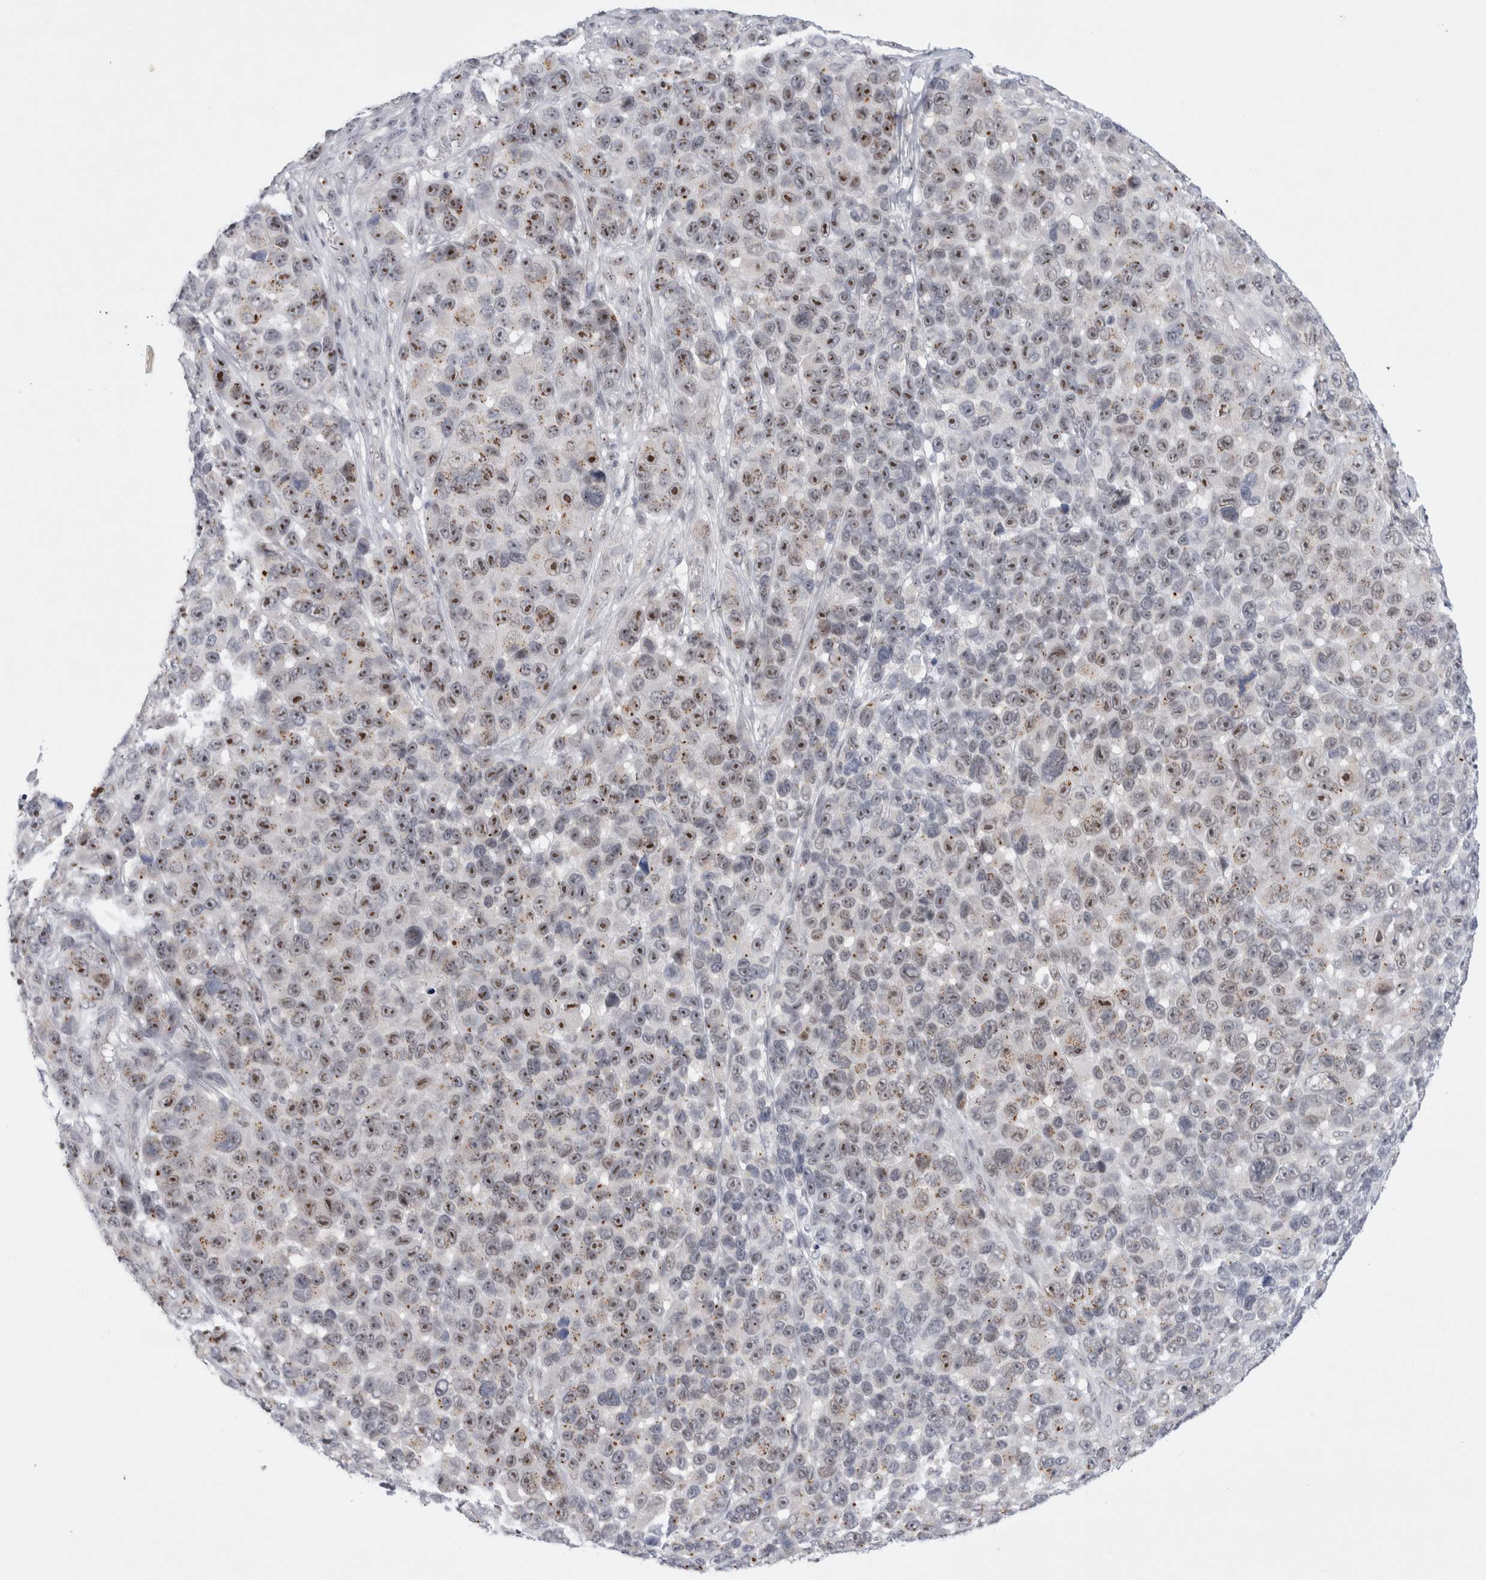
{"staining": {"intensity": "strong", "quantity": "25%-75%", "location": "nuclear"}, "tissue": "melanoma", "cell_type": "Tumor cells", "image_type": "cancer", "snomed": [{"axis": "morphology", "description": "Malignant melanoma, NOS"}, {"axis": "topography", "description": "Skin"}], "caption": "A brown stain shows strong nuclear expression of a protein in malignant melanoma tumor cells. (brown staining indicates protein expression, while blue staining denotes nuclei).", "gene": "CERS5", "patient": {"sex": "male", "age": 53}}